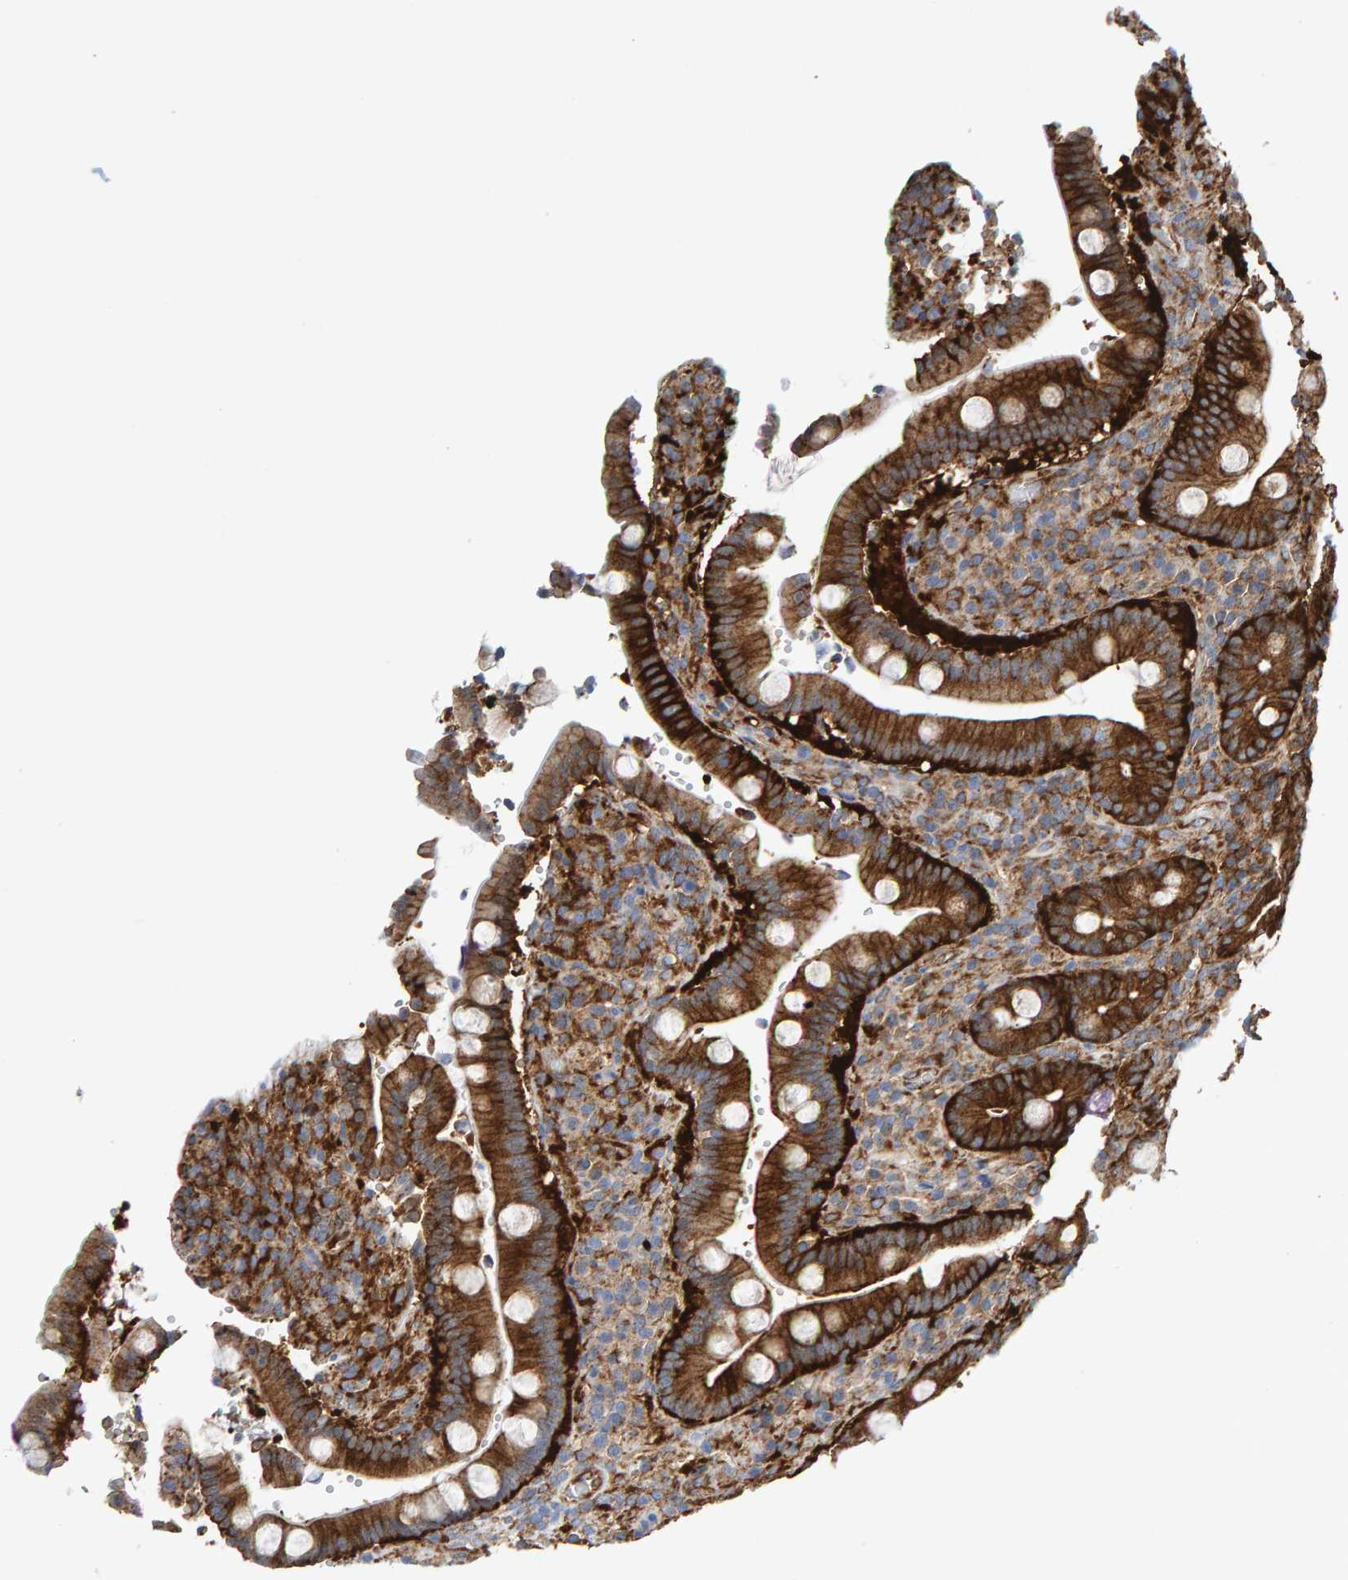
{"staining": {"intensity": "strong", "quantity": ">75%", "location": "cytoplasmic/membranous"}, "tissue": "duodenum", "cell_type": "Glandular cells", "image_type": "normal", "snomed": [{"axis": "morphology", "description": "Normal tissue, NOS"}, {"axis": "topography", "description": "Small intestine, NOS"}], "caption": "A brown stain labels strong cytoplasmic/membranous positivity of a protein in glandular cells of normal human duodenum. (DAB IHC with brightfield microscopy, high magnification).", "gene": "MVP", "patient": {"sex": "female", "age": 71}}